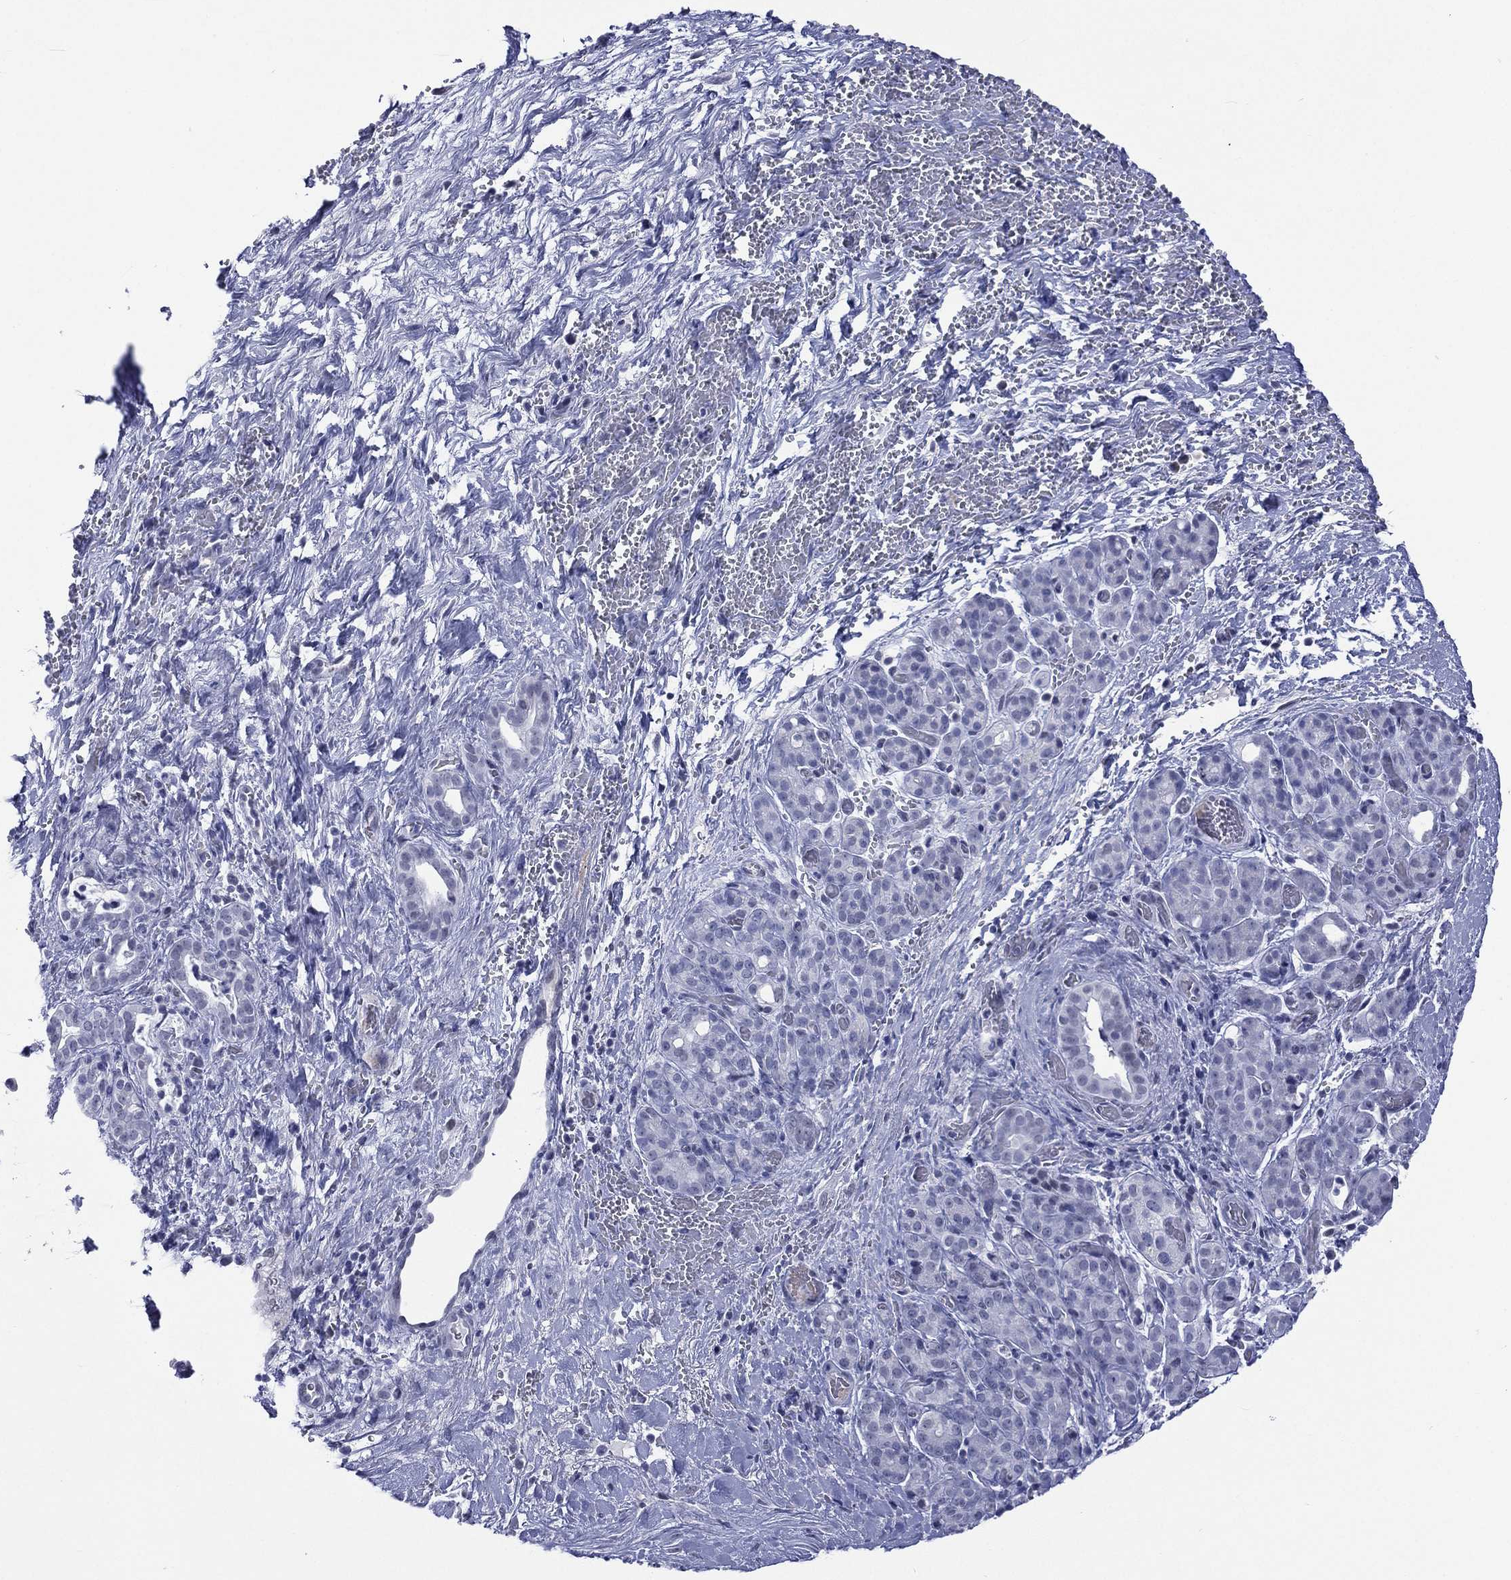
{"staining": {"intensity": "negative", "quantity": "none", "location": "none"}, "tissue": "pancreatic cancer", "cell_type": "Tumor cells", "image_type": "cancer", "snomed": [{"axis": "morphology", "description": "Adenocarcinoma, NOS"}, {"axis": "topography", "description": "Pancreas"}], "caption": "Pancreatic cancer (adenocarcinoma) stained for a protein using IHC reveals no staining tumor cells.", "gene": "SSX1", "patient": {"sex": "male", "age": 44}}